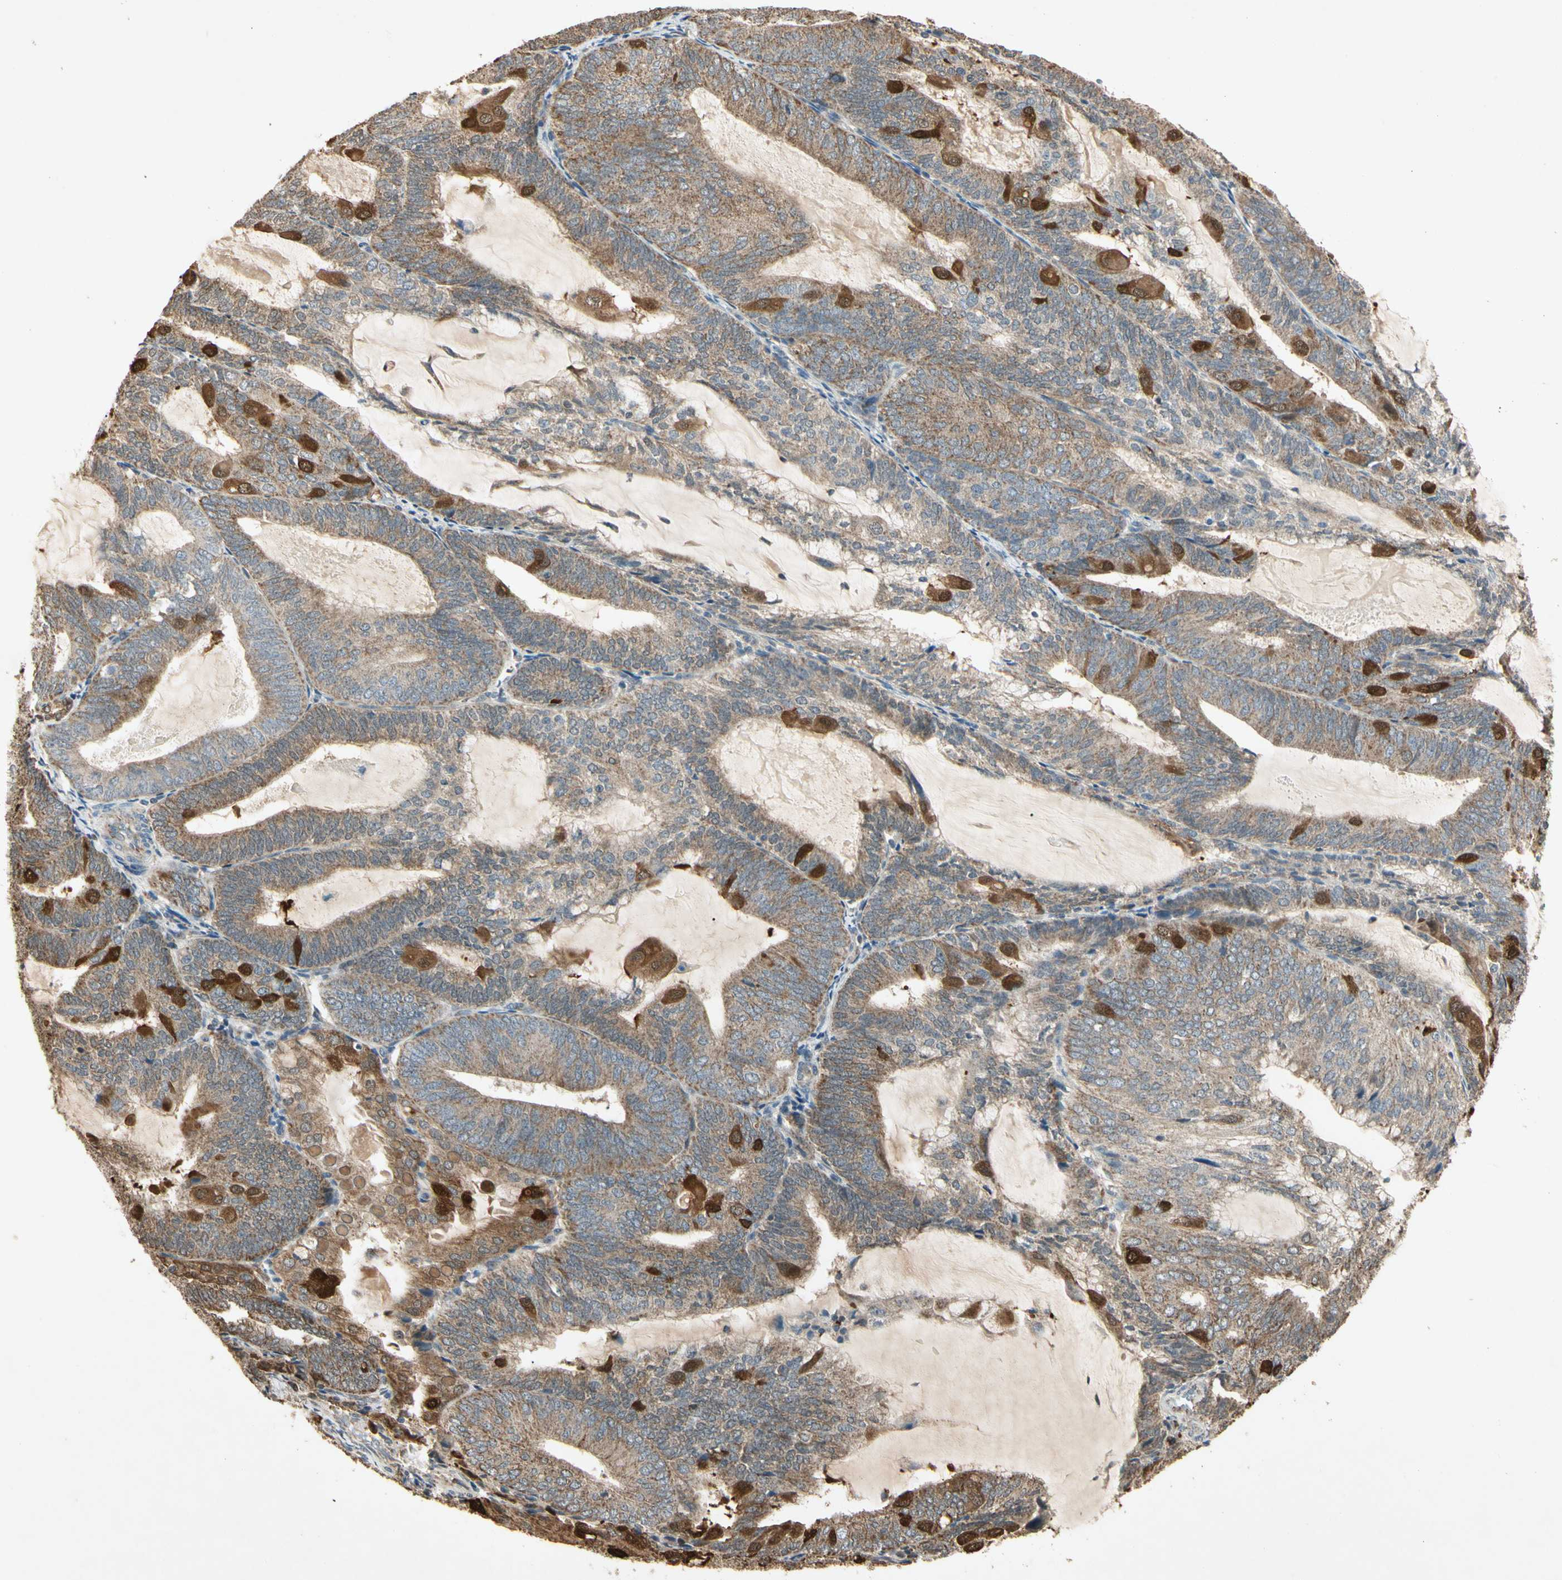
{"staining": {"intensity": "moderate", "quantity": ">75%", "location": "cytoplasmic/membranous,nuclear"}, "tissue": "endometrial cancer", "cell_type": "Tumor cells", "image_type": "cancer", "snomed": [{"axis": "morphology", "description": "Adenocarcinoma, NOS"}, {"axis": "topography", "description": "Endometrium"}], "caption": "IHC histopathology image of endometrial cancer (adenocarcinoma) stained for a protein (brown), which exhibits medium levels of moderate cytoplasmic/membranous and nuclear expression in about >75% of tumor cells.", "gene": "PRDX5", "patient": {"sex": "female", "age": 81}}